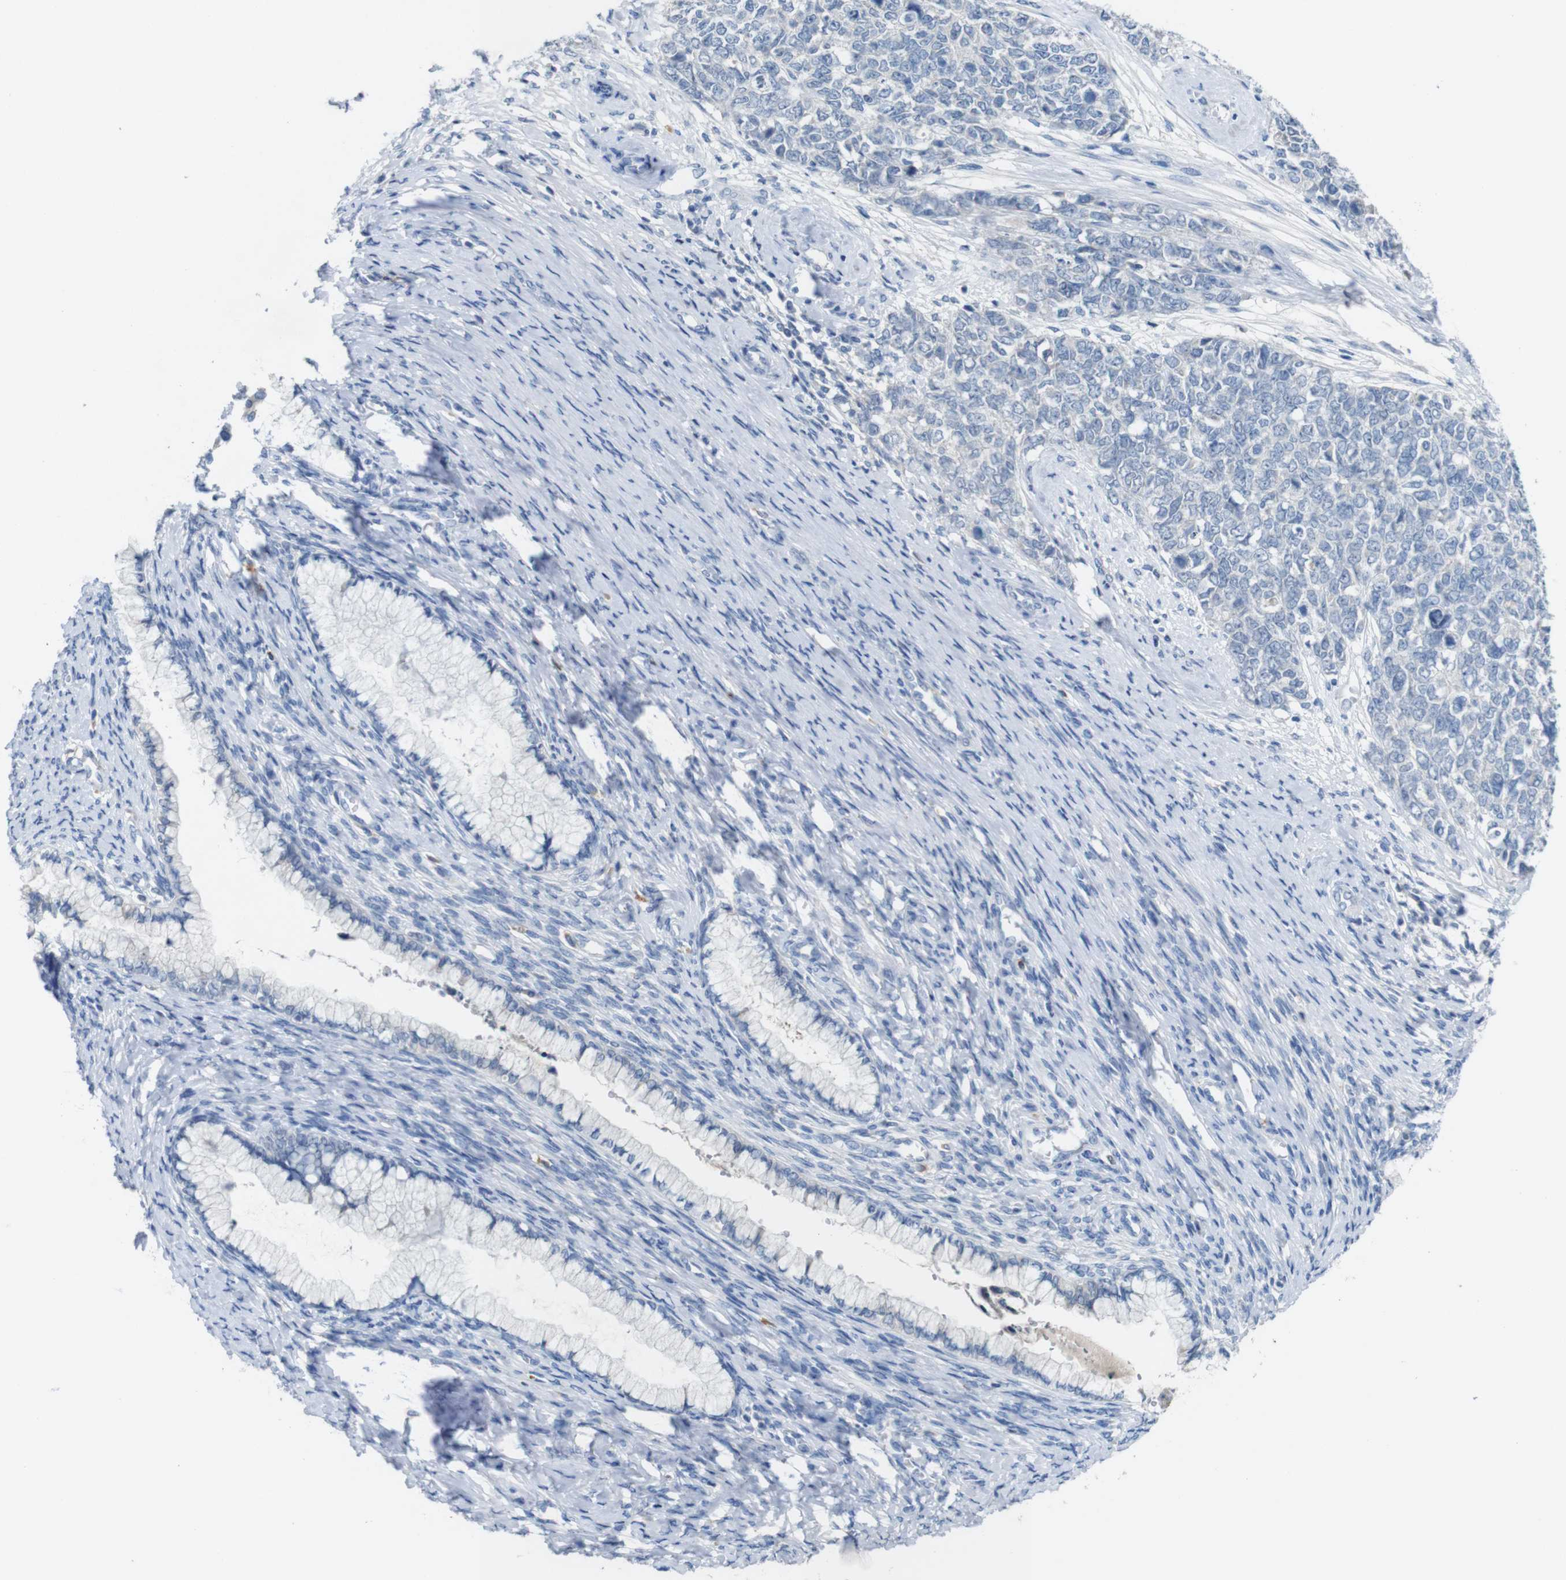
{"staining": {"intensity": "negative", "quantity": "none", "location": "none"}, "tissue": "cervical cancer", "cell_type": "Tumor cells", "image_type": "cancer", "snomed": [{"axis": "morphology", "description": "Squamous cell carcinoma, NOS"}, {"axis": "topography", "description": "Cervix"}], "caption": "Immunohistochemical staining of cervical cancer (squamous cell carcinoma) exhibits no significant expression in tumor cells.", "gene": "SLC2A8", "patient": {"sex": "female", "age": 63}}